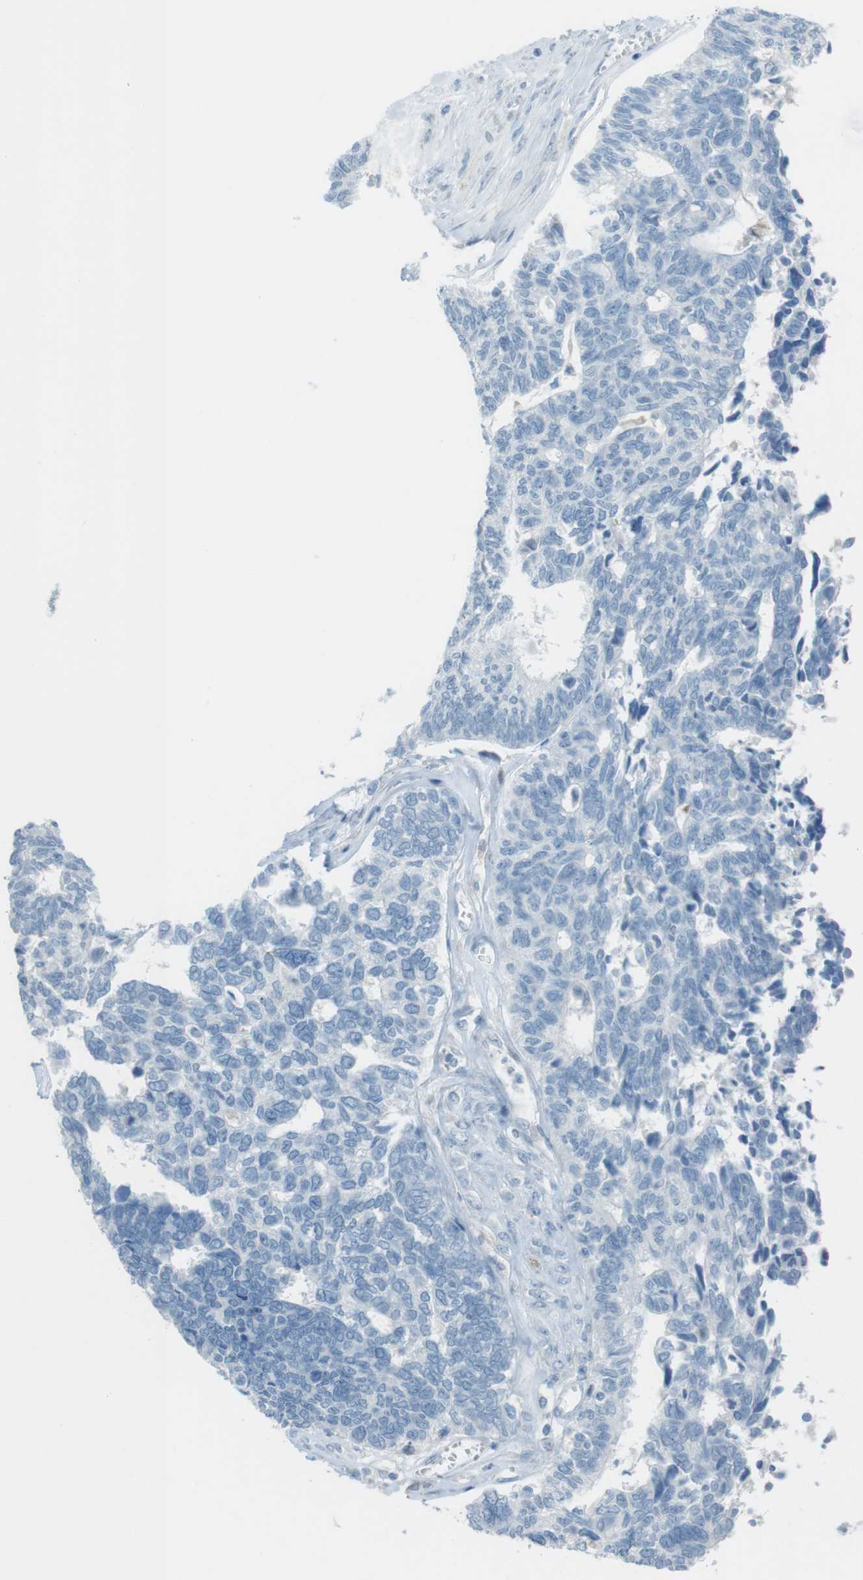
{"staining": {"intensity": "negative", "quantity": "none", "location": "none"}, "tissue": "ovarian cancer", "cell_type": "Tumor cells", "image_type": "cancer", "snomed": [{"axis": "morphology", "description": "Cystadenocarcinoma, serous, NOS"}, {"axis": "topography", "description": "Ovary"}], "caption": "IHC photomicrograph of neoplastic tissue: serous cystadenocarcinoma (ovarian) stained with DAB shows no significant protein staining in tumor cells. (IHC, brightfield microscopy, high magnification).", "gene": "TUBB2A", "patient": {"sex": "female", "age": 79}}